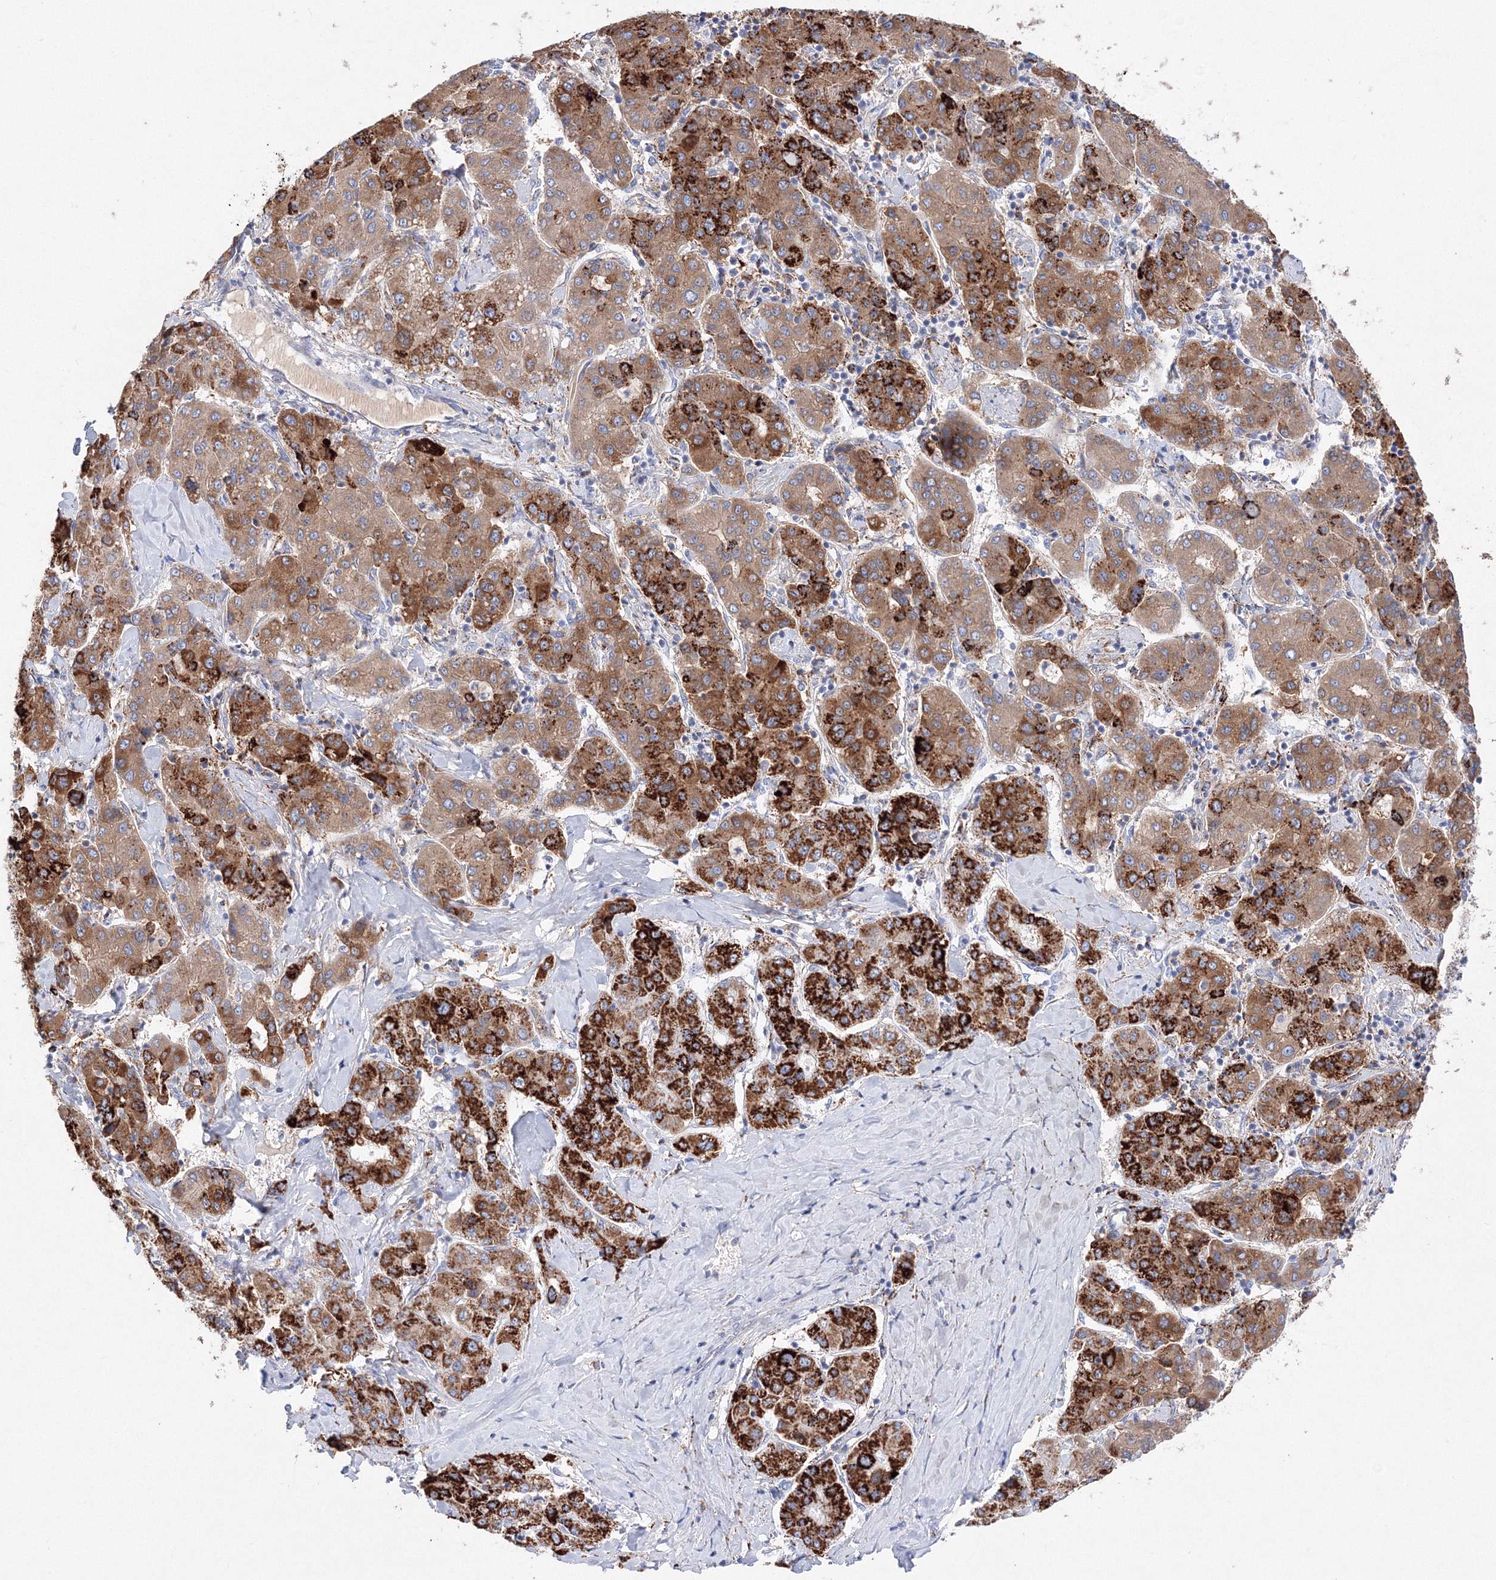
{"staining": {"intensity": "strong", "quantity": ">75%", "location": "cytoplasmic/membranous"}, "tissue": "liver cancer", "cell_type": "Tumor cells", "image_type": "cancer", "snomed": [{"axis": "morphology", "description": "Carcinoma, Hepatocellular, NOS"}, {"axis": "topography", "description": "Liver"}], "caption": "A histopathology image of human liver hepatocellular carcinoma stained for a protein shows strong cytoplasmic/membranous brown staining in tumor cells.", "gene": "MERTK", "patient": {"sex": "male", "age": 65}}